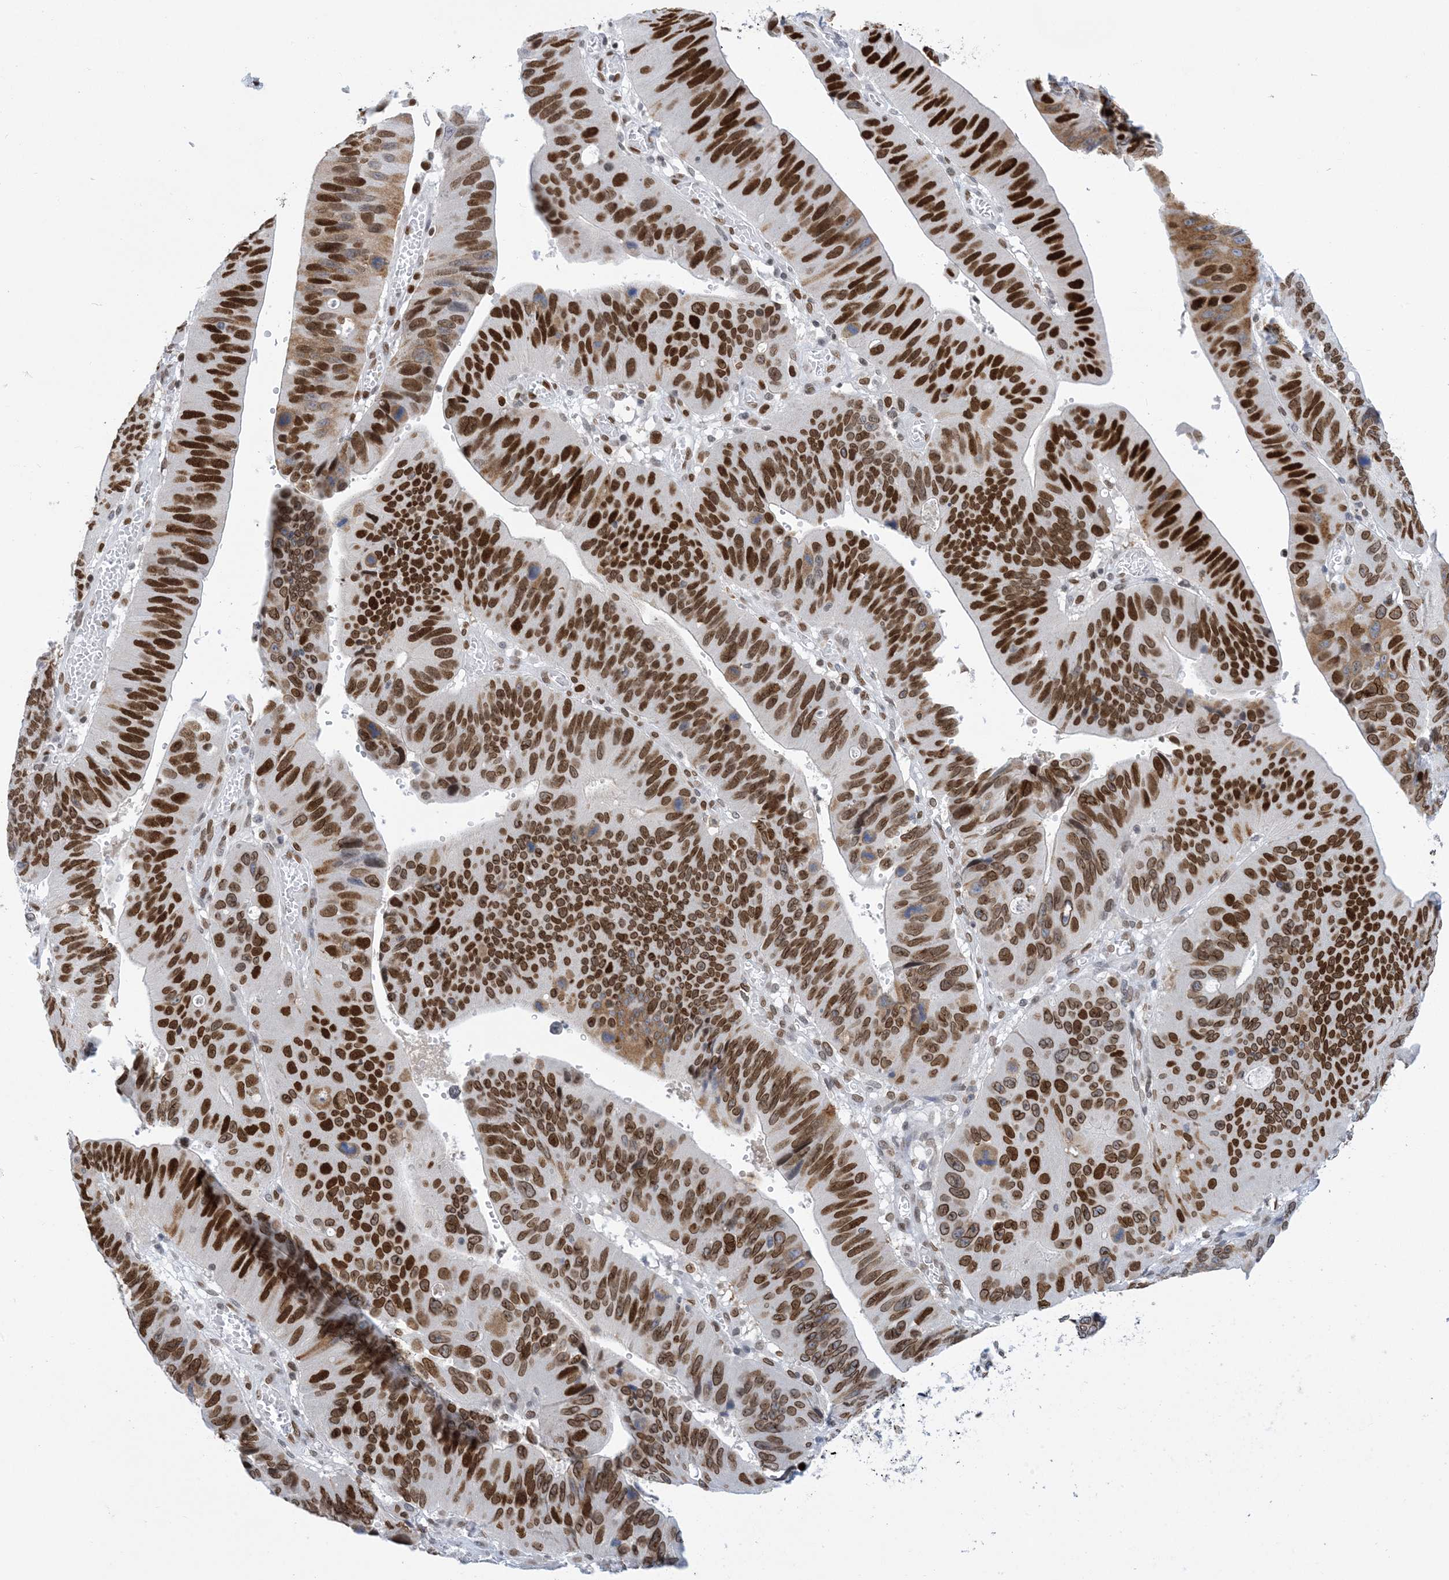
{"staining": {"intensity": "strong", "quantity": ">75%", "location": "cytoplasmic/membranous,nuclear"}, "tissue": "stomach cancer", "cell_type": "Tumor cells", "image_type": "cancer", "snomed": [{"axis": "morphology", "description": "Adenocarcinoma, NOS"}, {"axis": "topography", "description": "Stomach"}], "caption": "Human stomach adenocarcinoma stained with a protein marker shows strong staining in tumor cells.", "gene": "PCYT1A", "patient": {"sex": "male", "age": 59}}